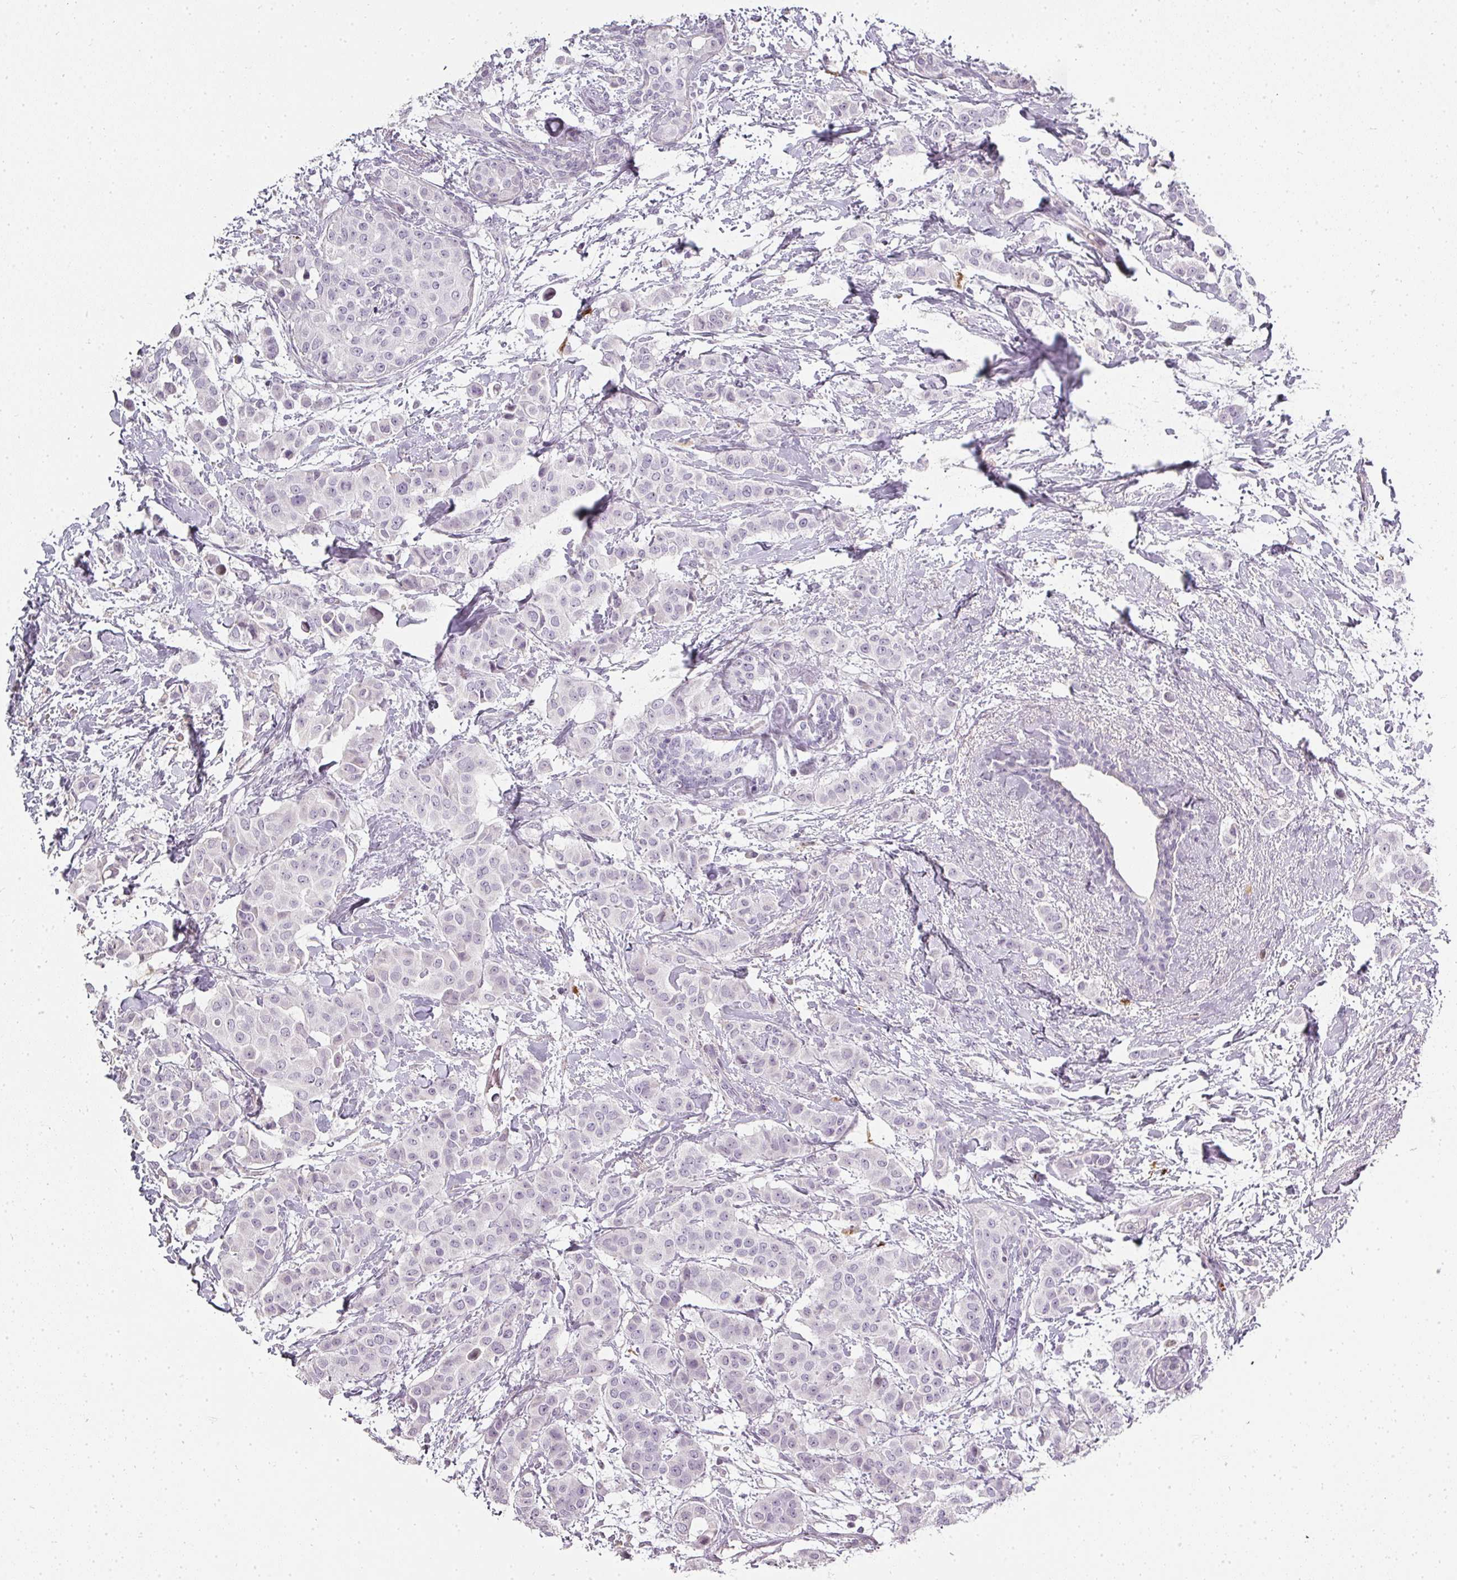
{"staining": {"intensity": "negative", "quantity": "none", "location": "none"}, "tissue": "breast cancer", "cell_type": "Tumor cells", "image_type": "cancer", "snomed": [{"axis": "morphology", "description": "Duct carcinoma"}, {"axis": "topography", "description": "Breast"}], "caption": "High power microscopy histopathology image of an immunohistochemistry histopathology image of breast cancer, revealing no significant positivity in tumor cells.", "gene": "BIK", "patient": {"sex": "female", "age": 40}}